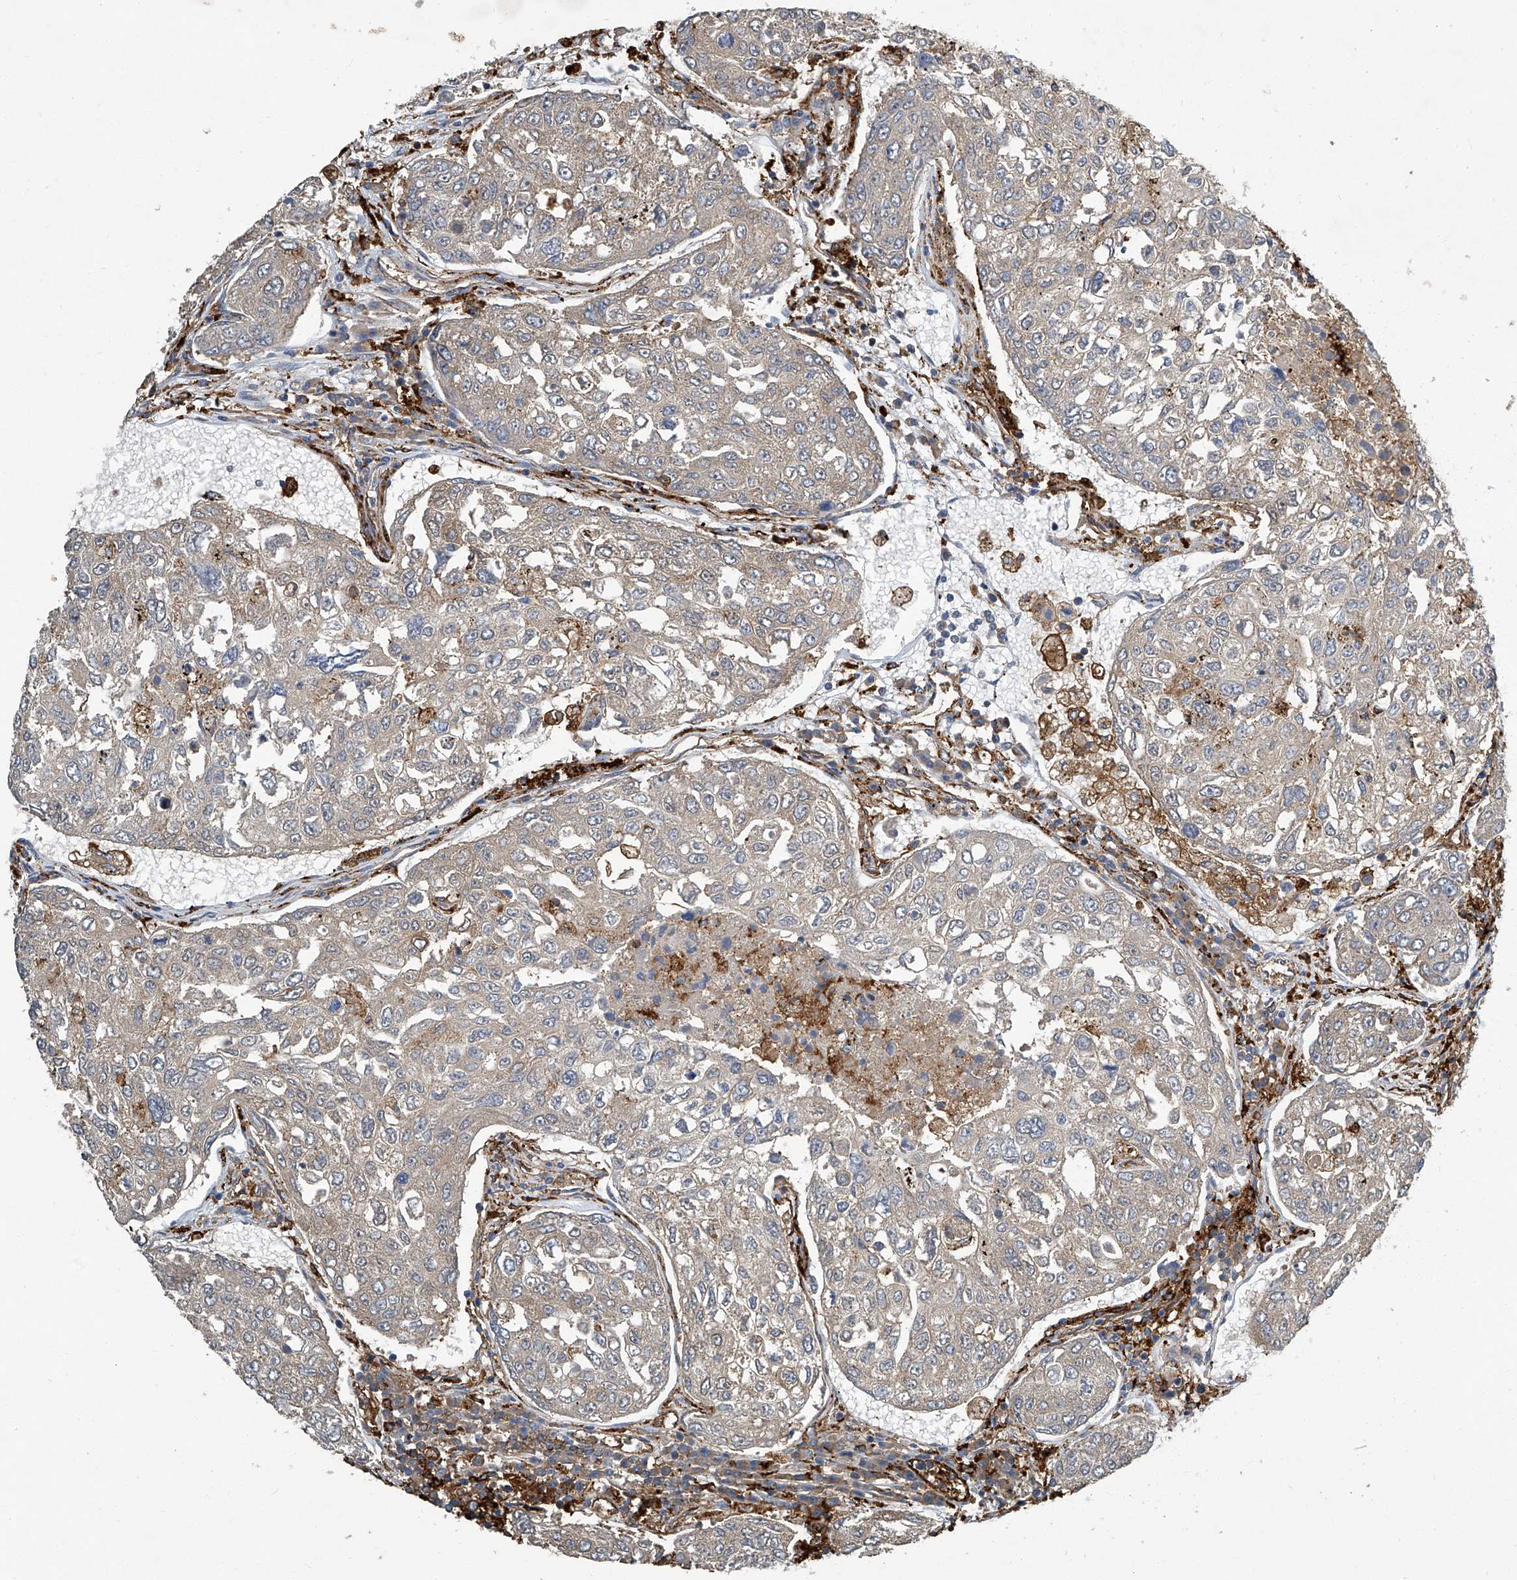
{"staining": {"intensity": "negative", "quantity": "none", "location": "none"}, "tissue": "urothelial cancer", "cell_type": "Tumor cells", "image_type": "cancer", "snomed": [{"axis": "morphology", "description": "Urothelial carcinoma, High grade"}, {"axis": "topography", "description": "Lymph node"}, {"axis": "topography", "description": "Urinary bladder"}], "caption": "Immunohistochemistry (IHC) histopathology image of neoplastic tissue: human high-grade urothelial carcinoma stained with DAB demonstrates no significant protein staining in tumor cells. (DAB IHC visualized using brightfield microscopy, high magnification).", "gene": "FAM167A", "patient": {"sex": "male", "age": 51}}